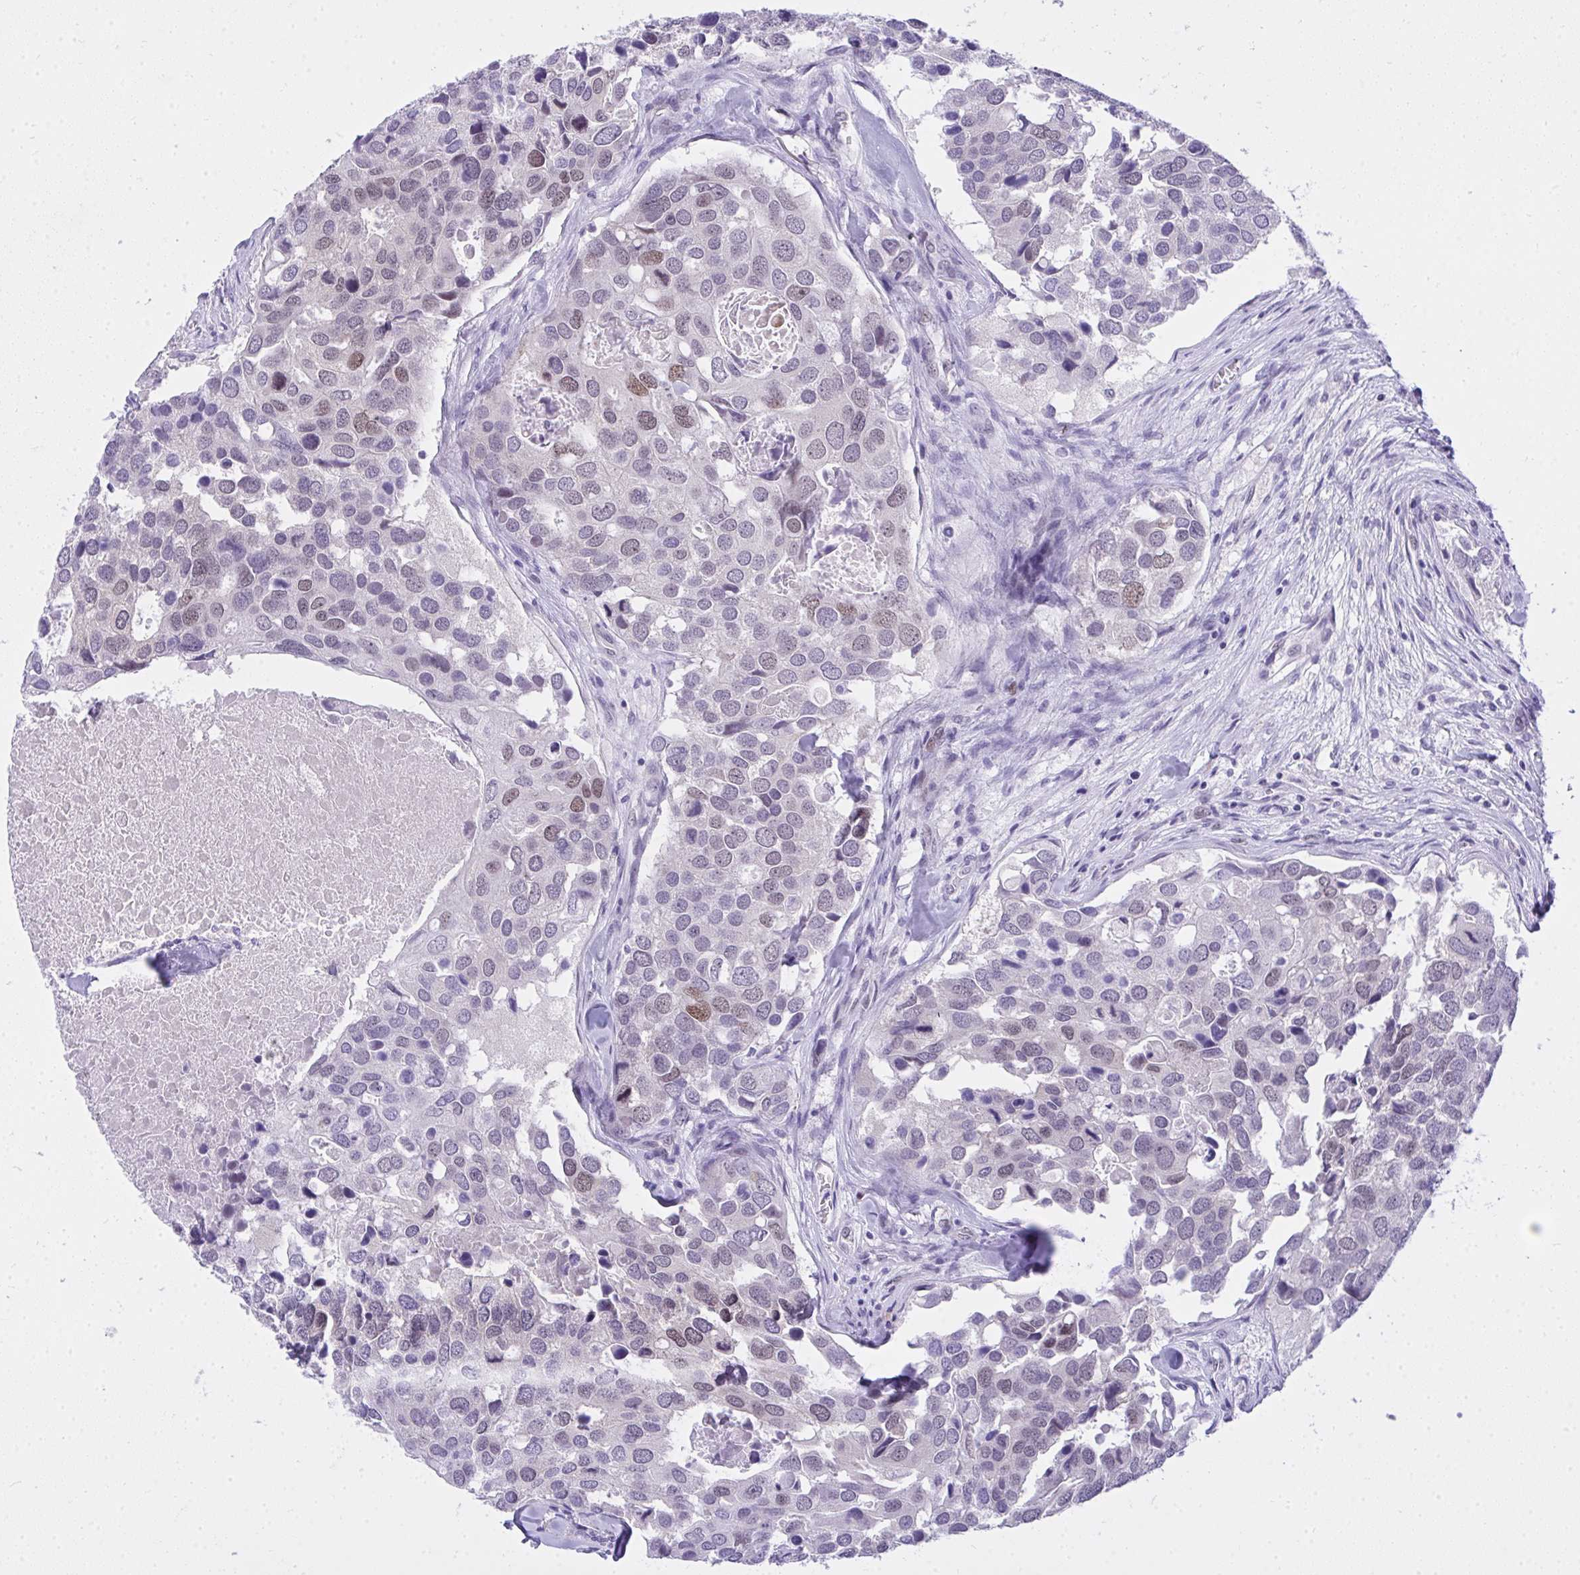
{"staining": {"intensity": "weak", "quantity": "25%-75%", "location": "nuclear"}, "tissue": "breast cancer", "cell_type": "Tumor cells", "image_type": "cancer", "snomed": [{"axis": "morphology", "description": "Duct carcinoma"}, {"axis": "topography", "description": "Breast"}], "caption": "A histopathology image of intraductal carcinoma (breast) stained for a protein displays weak nuclear brown staining in tumor cells.", "gene": "TEAD4", "patient": {"sex": "female", "age": 83}}